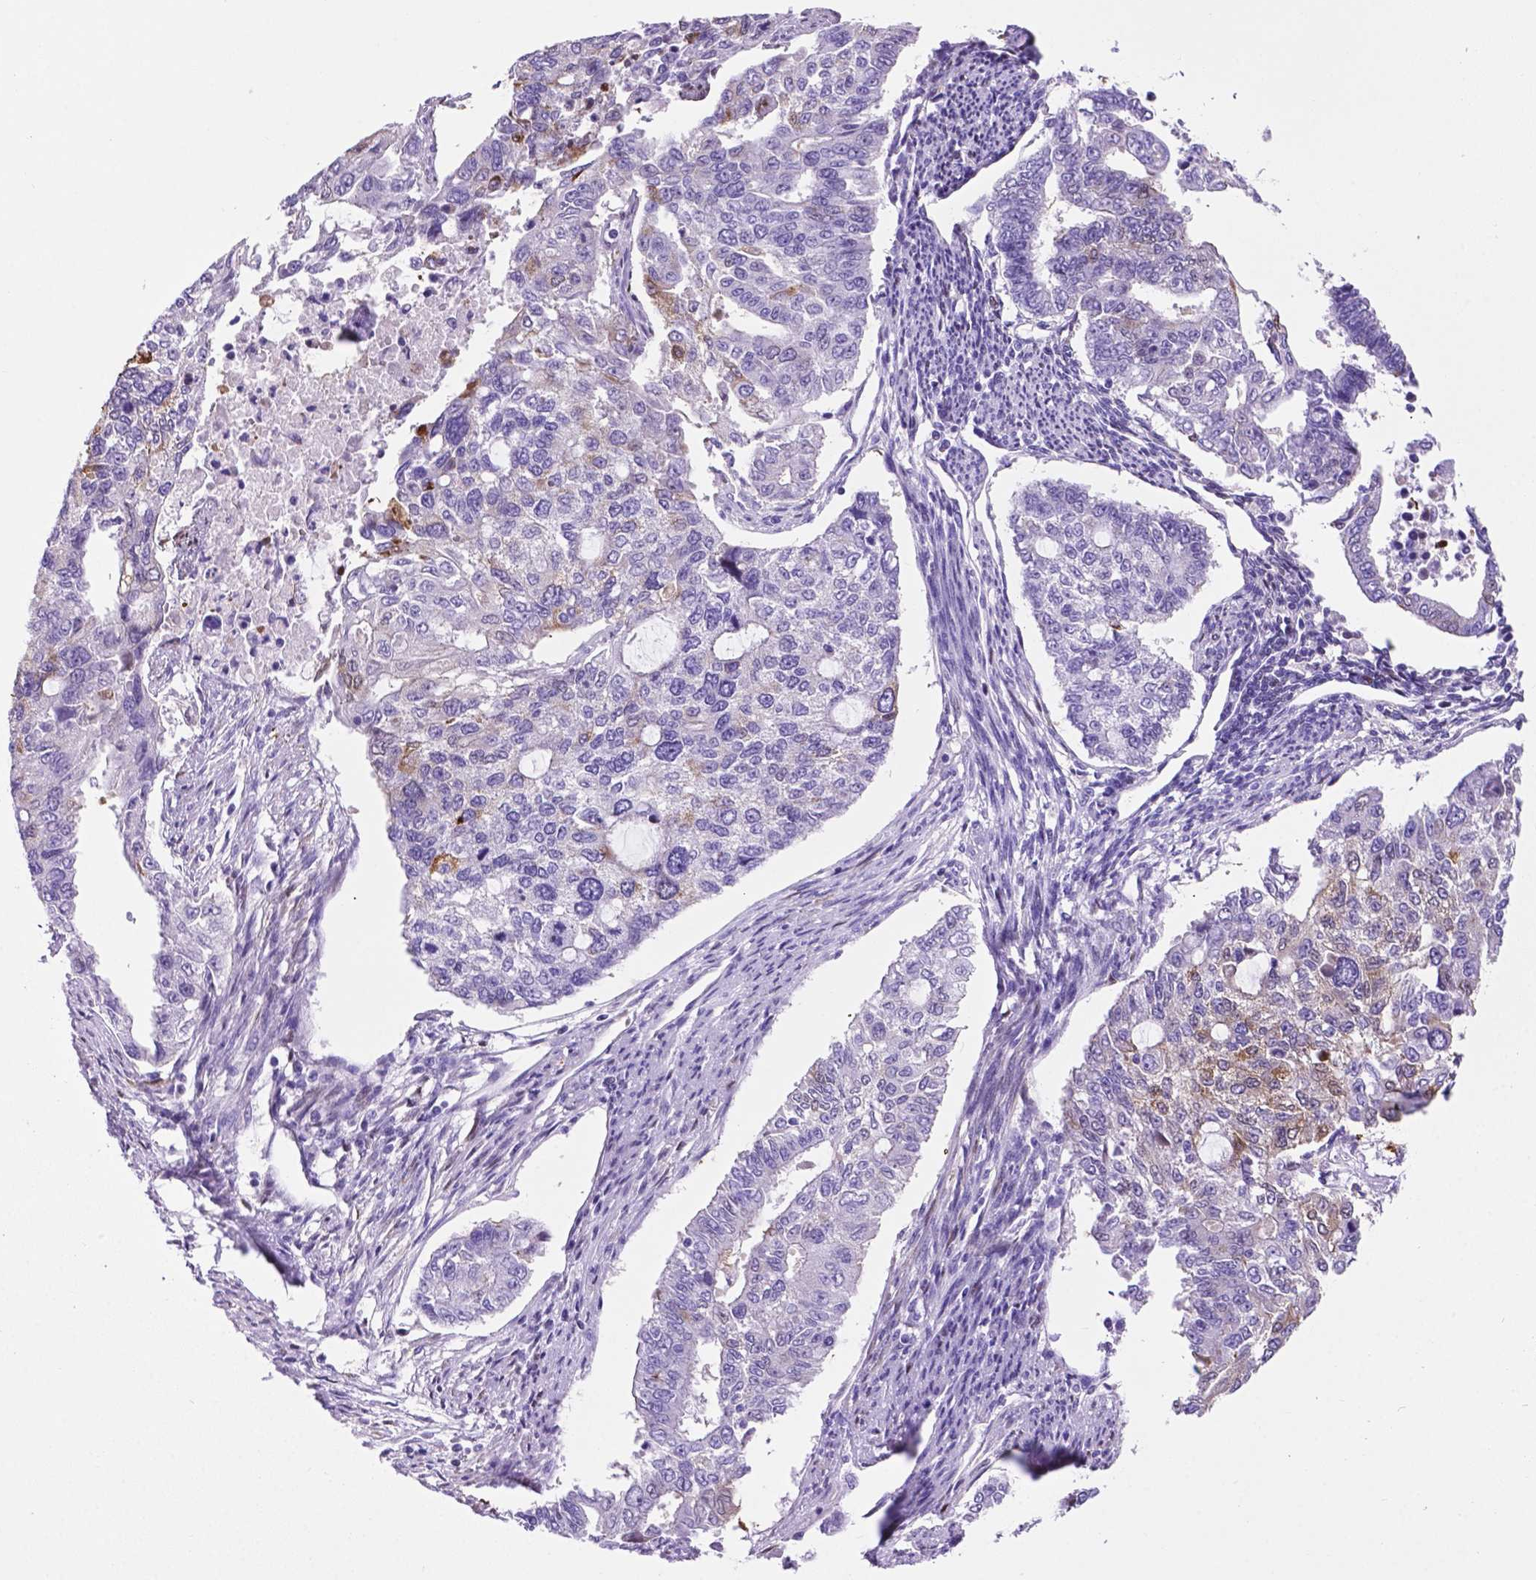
{"staining": {"intensity": "moderate", "quantity": "<25%", "location": "cytoplasmic/membranous"}, "tissue": "endometrial cancer", "cell_type": "Tumor cells", "image_type": "cancer", "snomed": [{"axis": "morphology", "description": "Adenocarcinoma, NOS"}, {"axis": "topography", "description": "Uterus"}], "caption": "The image displays a brown stain indicating the presence of a protein in the cytoplasmic/membranous of tumor cells in endometrial cancer. (Stains: DAB (3,3'-diaminobenzidine) in brown, nuclei in blue, Microscopy: brightfield microscopy at high magnification).", "gene": "C17orf107", "patient": {"sex": "female", "age": 59}}